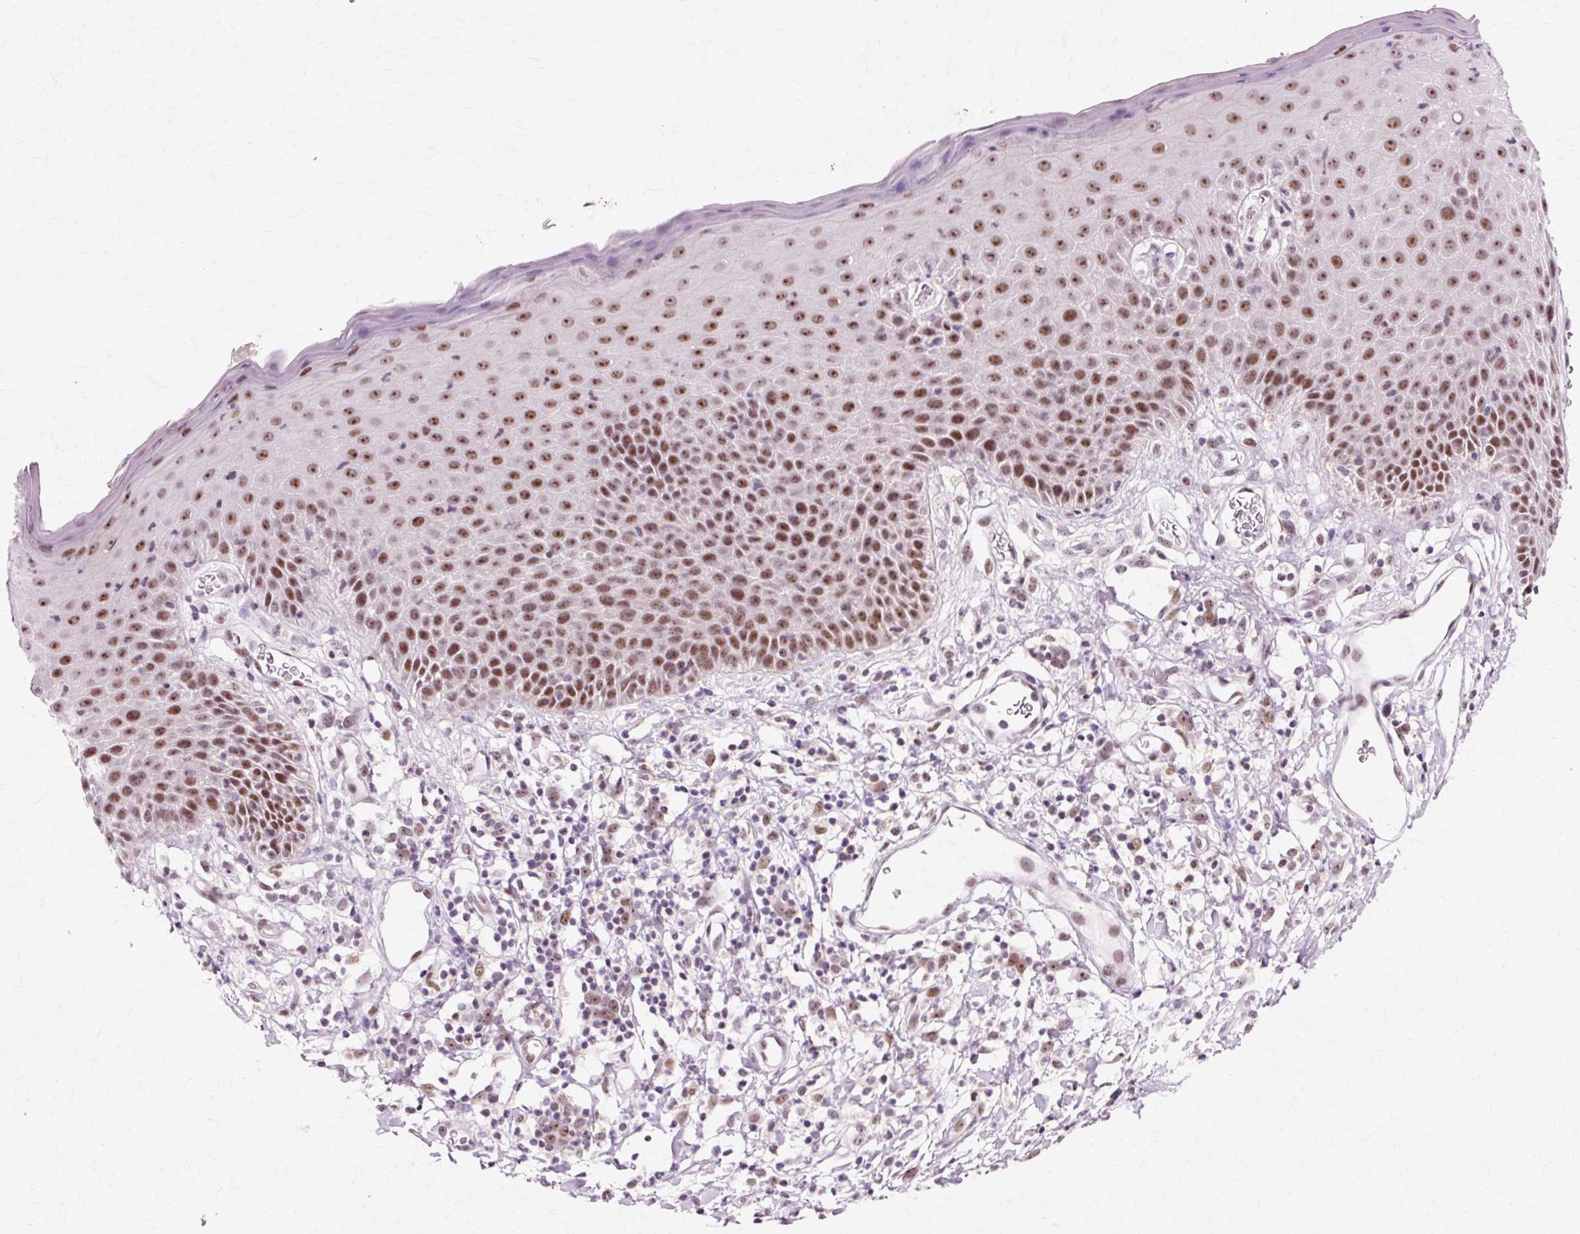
{"staining": {"intensity": "negative", "quantity": "none", "location": "none"}, "tissue": "adipose tissue", "cell_type": "Adipocytes", "image_type": "normal", "snomed": [{"axis": "morphology", "description": "Normal tissue, NOS"}, {"axis": "topography", "description": "Vulva"}, {"axis": "topography", "description": "Peripheral nerve tissue"}], "caption": "DAB (3,3'-diaminobenzidine) immunohistochemical staining of normal adipose tissue demonstrates no significant expression in adipocytes.", "gene": "MACROD2", "patient": {"sex": "female", "age": 68}}